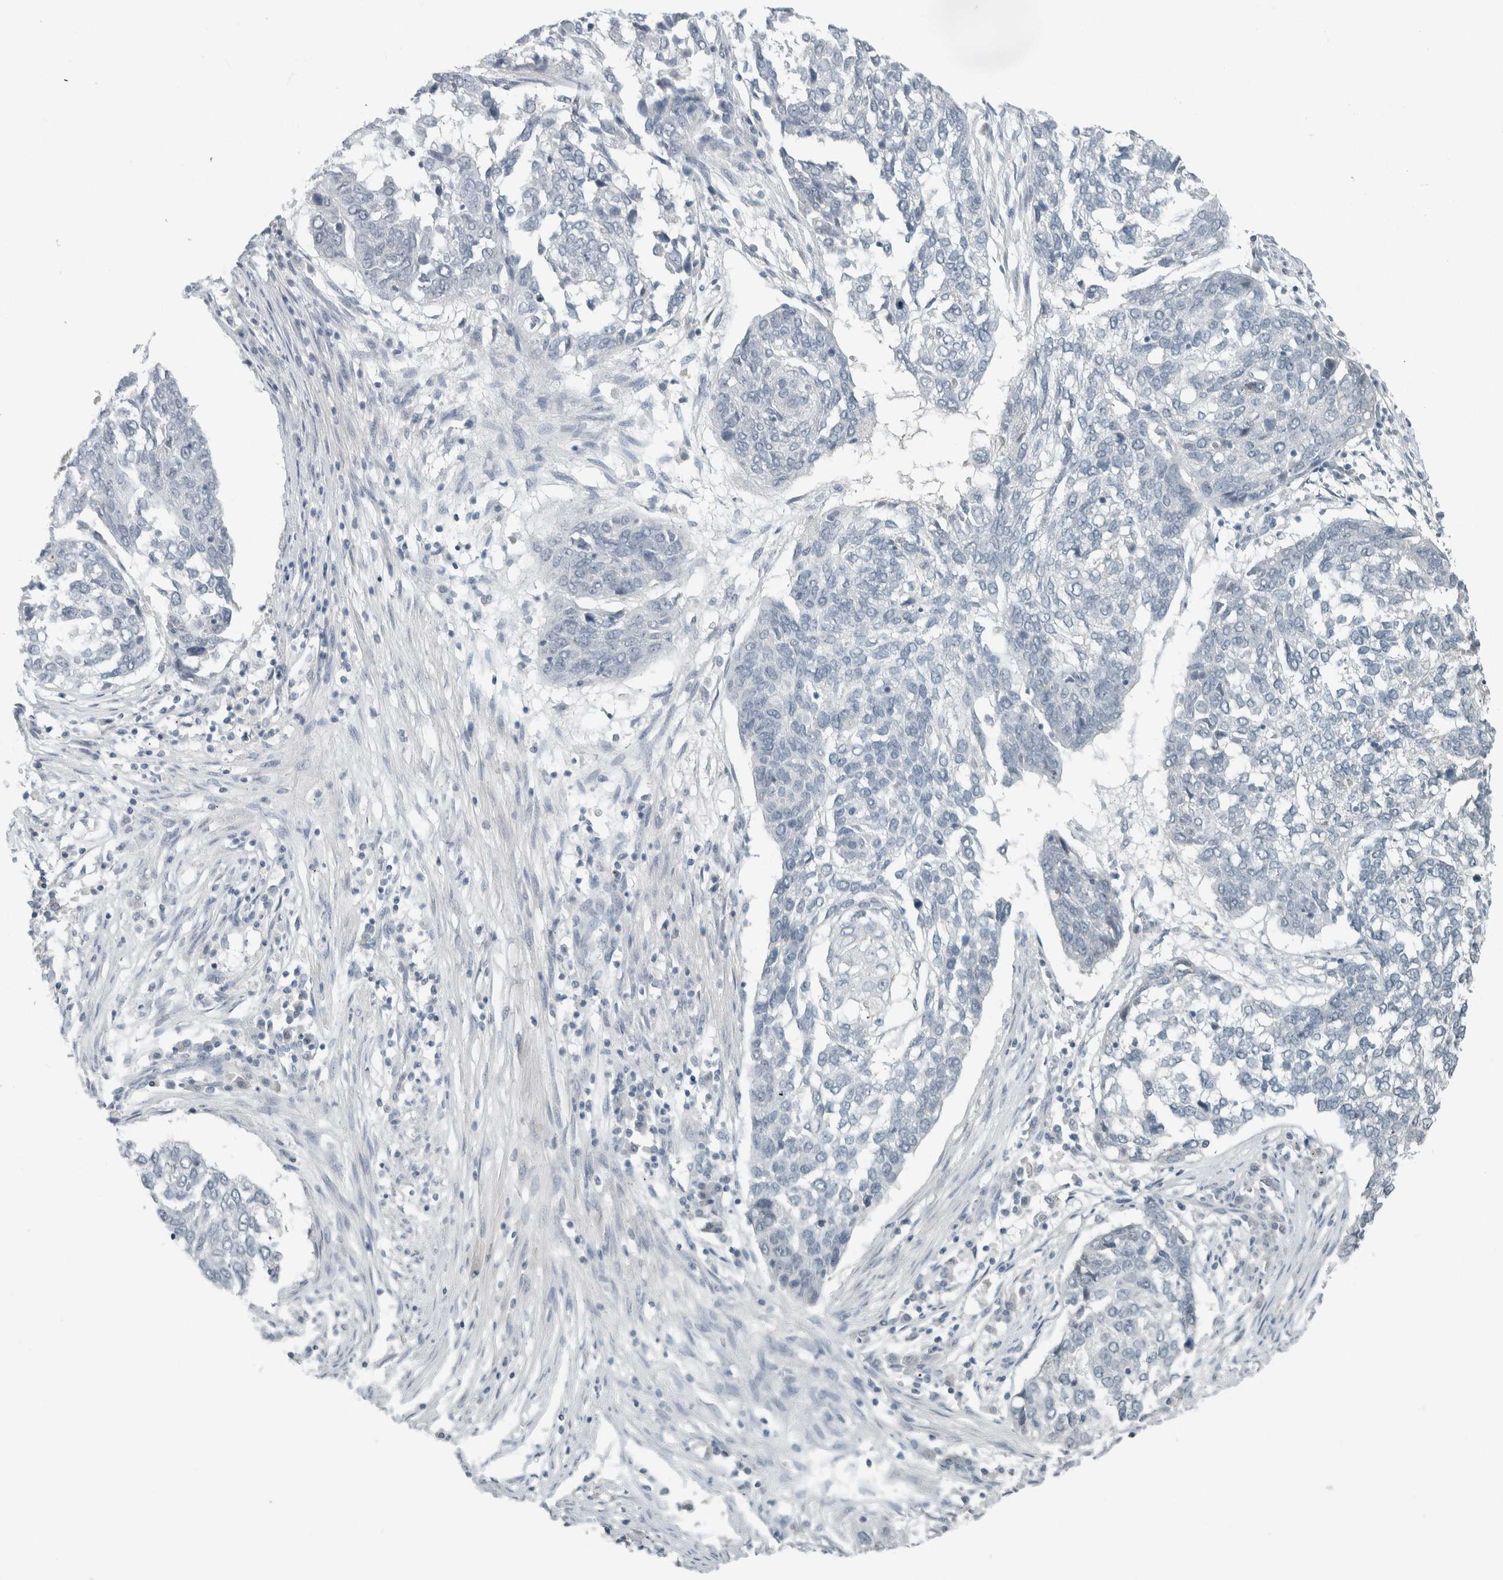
{"staining": {"intensity": "negative", "quantity": "none", "location": "none"}, "tissue": "lung cancer", "cell_type": "Tumor cells", "image_type": "cancer", "snomed": [{"axis": "morphology", "description": "Squamous cell carcinoma, NOS"}, {"axis": "topography", "description": "Lung"}], "caption": "This is a histopathology image of IHC staining of lung cancer (squamous cell carcinoma), which shows no expression in tumor cells.", "gene": "TRIT1", "patient": {"sex": "female", "age": 63}}